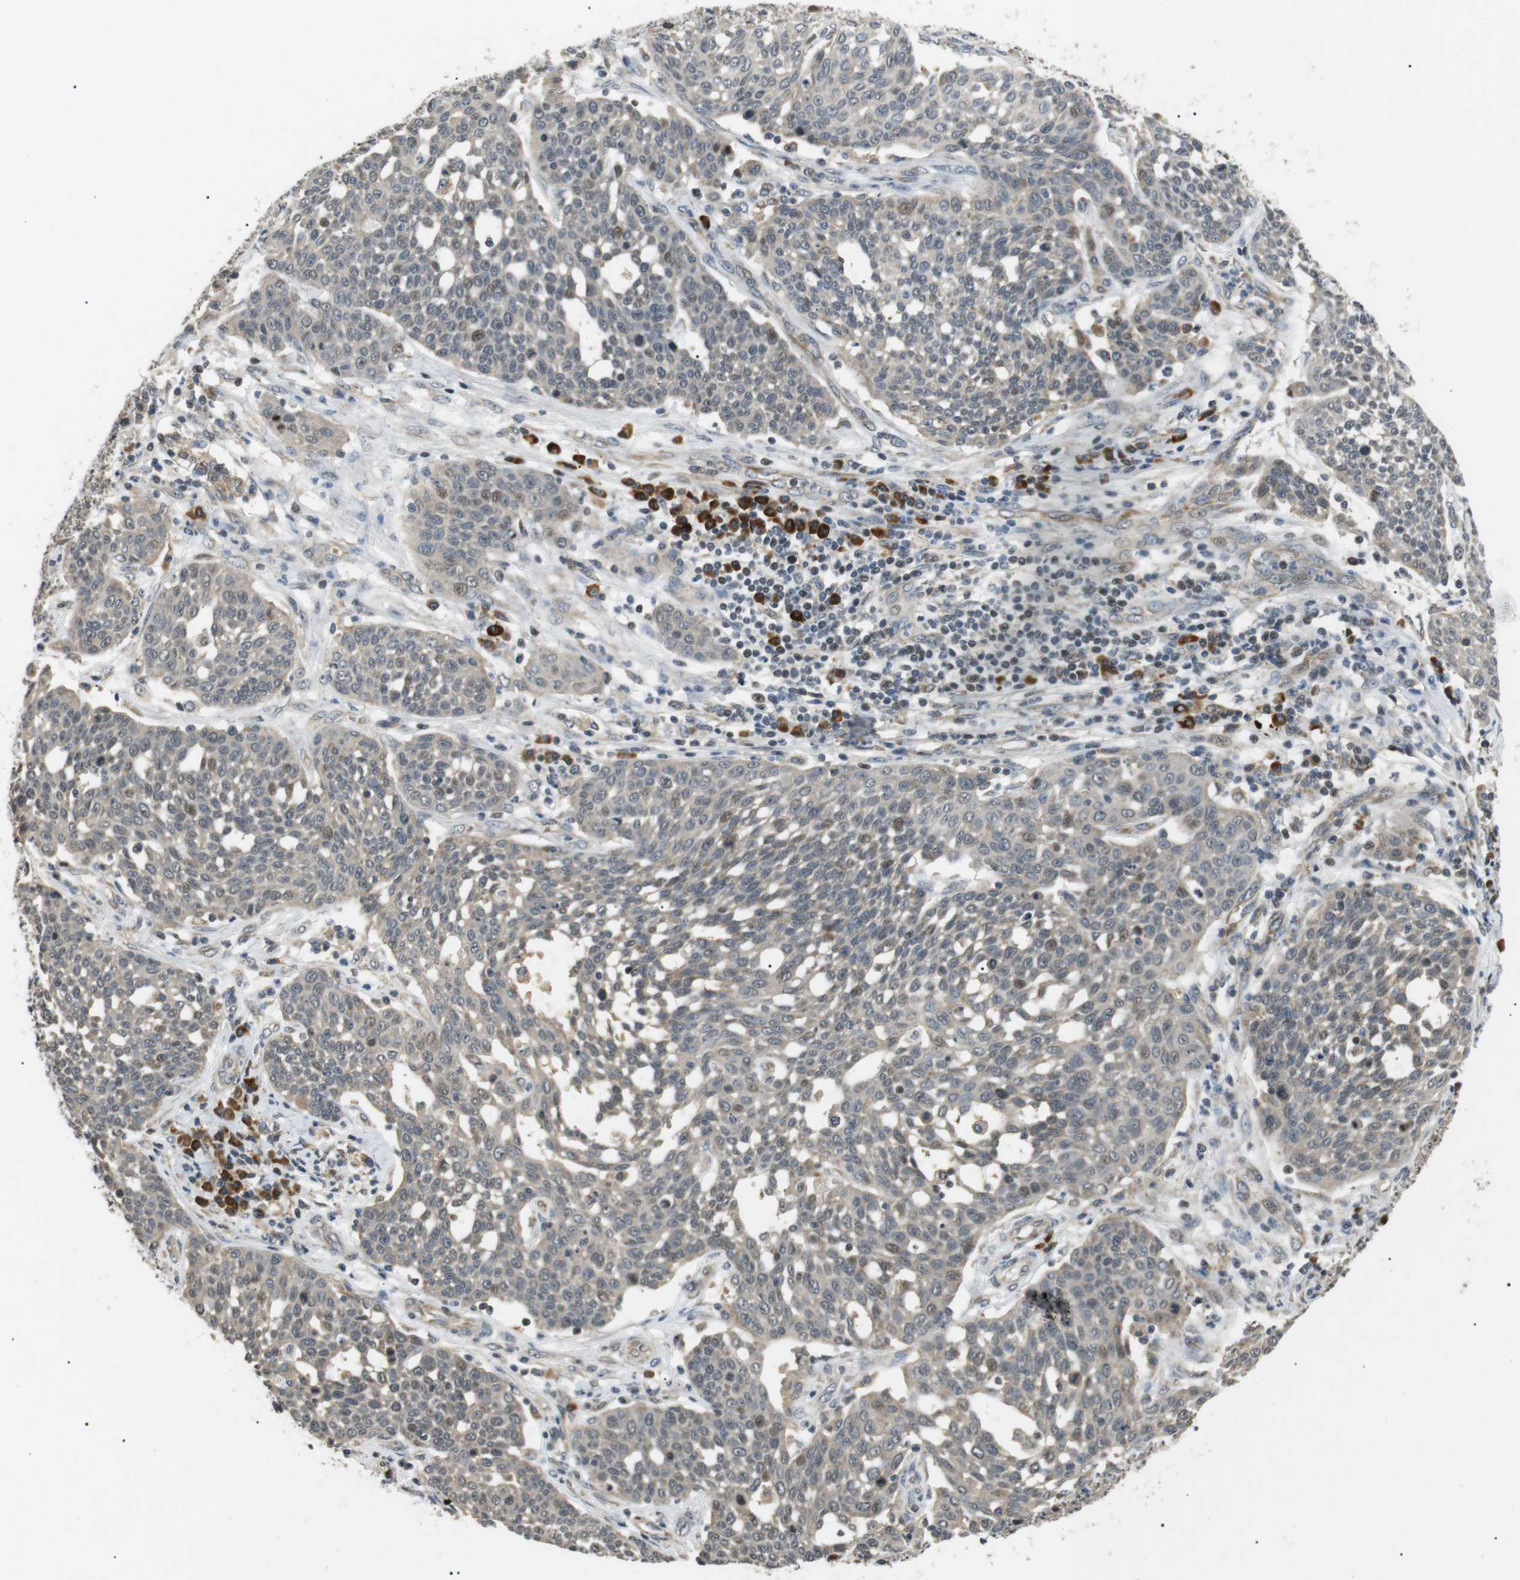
{"staining": {"intensity": "negative", "quantity": "none", "location": "none"}, "tissue": "cervical cancer", "cell_type": "Tumor cells", "image_type": "cancer", "snomed": [{"axis": "morphology", "description": "Squamous cell carcinoma, NOS"}, {"axis": "topography", "description": "Cervix"}], "caption": "High power microscopy micrograph of an immunohistochemistry (IHC) micrograph of cervical cancer, revealing no significant expression in tumor cells.", "gene": "HSPA13", "patient": {"sex": "female", "age": 34}}